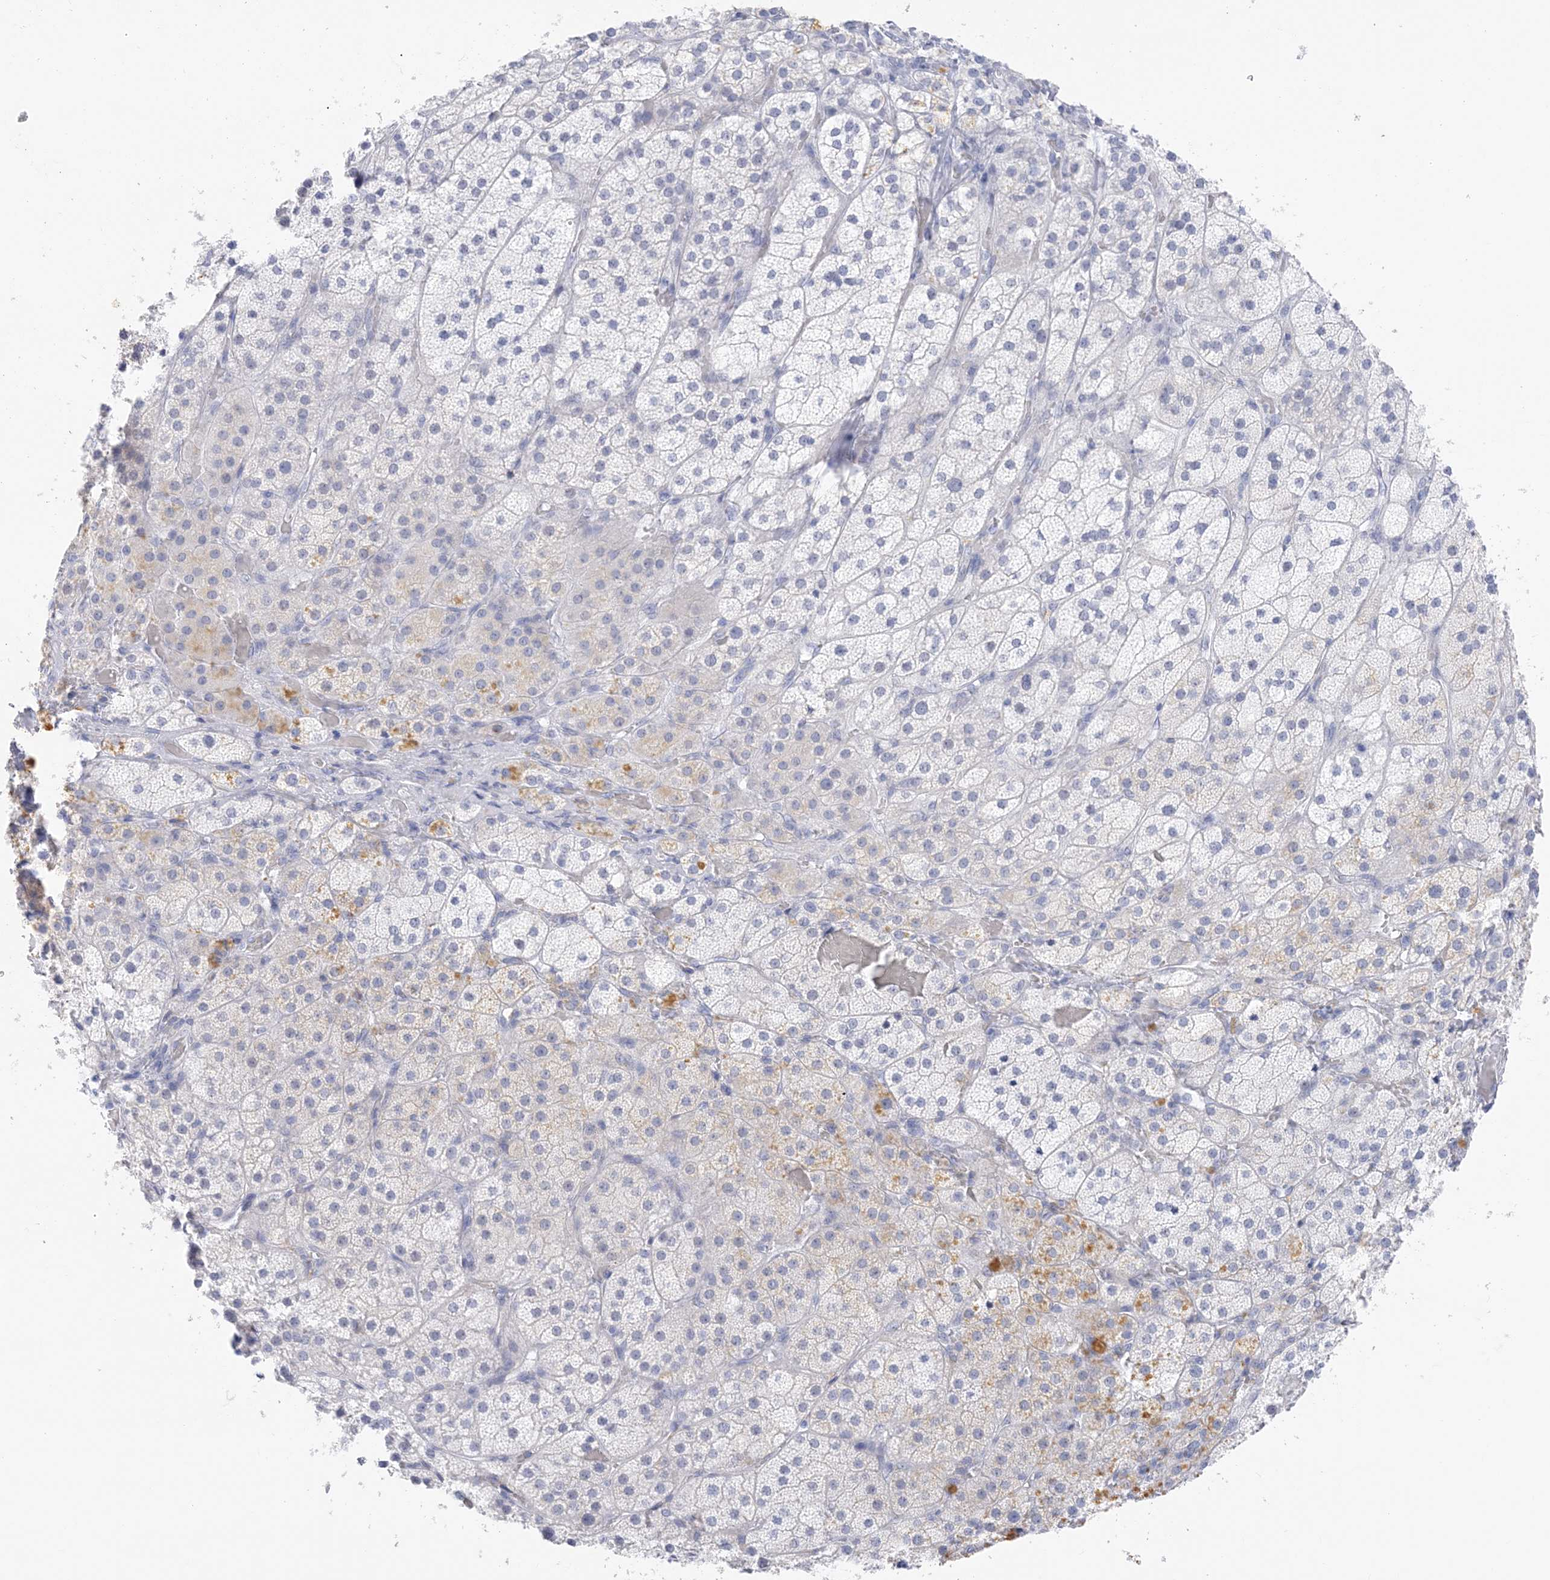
{"staining": {"intensity": "negative", "quantity": "none", "location": "none"}, "tissue": "adrenal gland", "cell_type": "Glandular cells", "image_type": "normal", "snomed": [{"axis": "morphology", "description": "Normal tissue, NOS"}, {"axis": "topography", "description": "Adrenal gland"}], "caption": "A photomicrograph of human adrenal gland is negative for staining in glandular cells. (Immunohistochemistry (ihc), brightfield microscopy, high magnification).", "gene": "SH3YL1", "patient": {"sex": "male", "age": 57}}